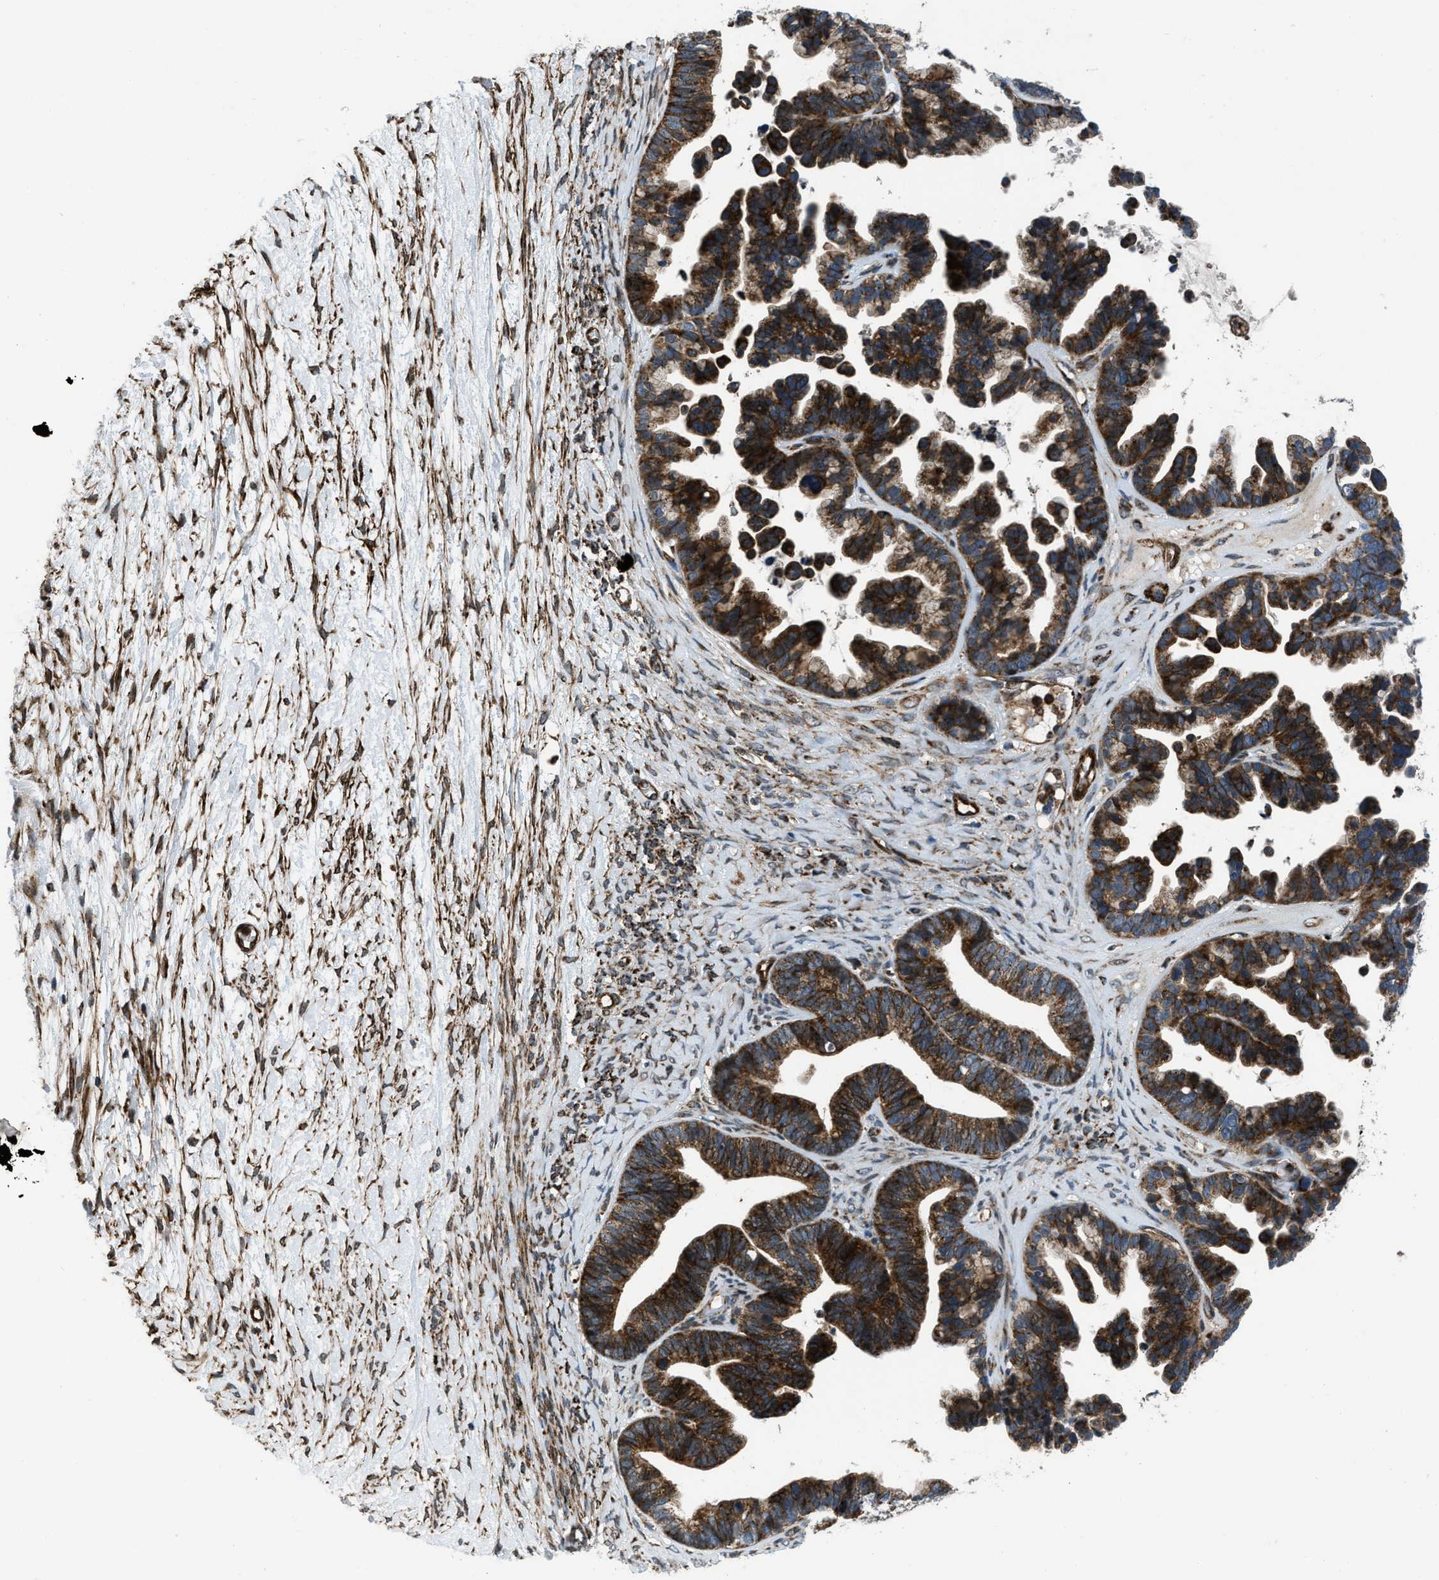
{"staining": {"intensity": "strong", "quantity": ">75%", "location": "cytoplasmic/membranous"}, "tissue": "ovarian cancer", "cell_type": "Tumor cells", "image_type": "cancer", "snomed": [{"axis": "morphology", "description": "Cystadenocarcinoma, serous, NOS"}, {"axis": "topography", "description": "Ovary"}], "caption": "Ovarian cancer stained with a brown dye displays strong cytoplasmic/membranous positive expression in approximately >75% of tumor cells.", "gene": "GSDME", "patient": {"sex": "female", "age": 56}}